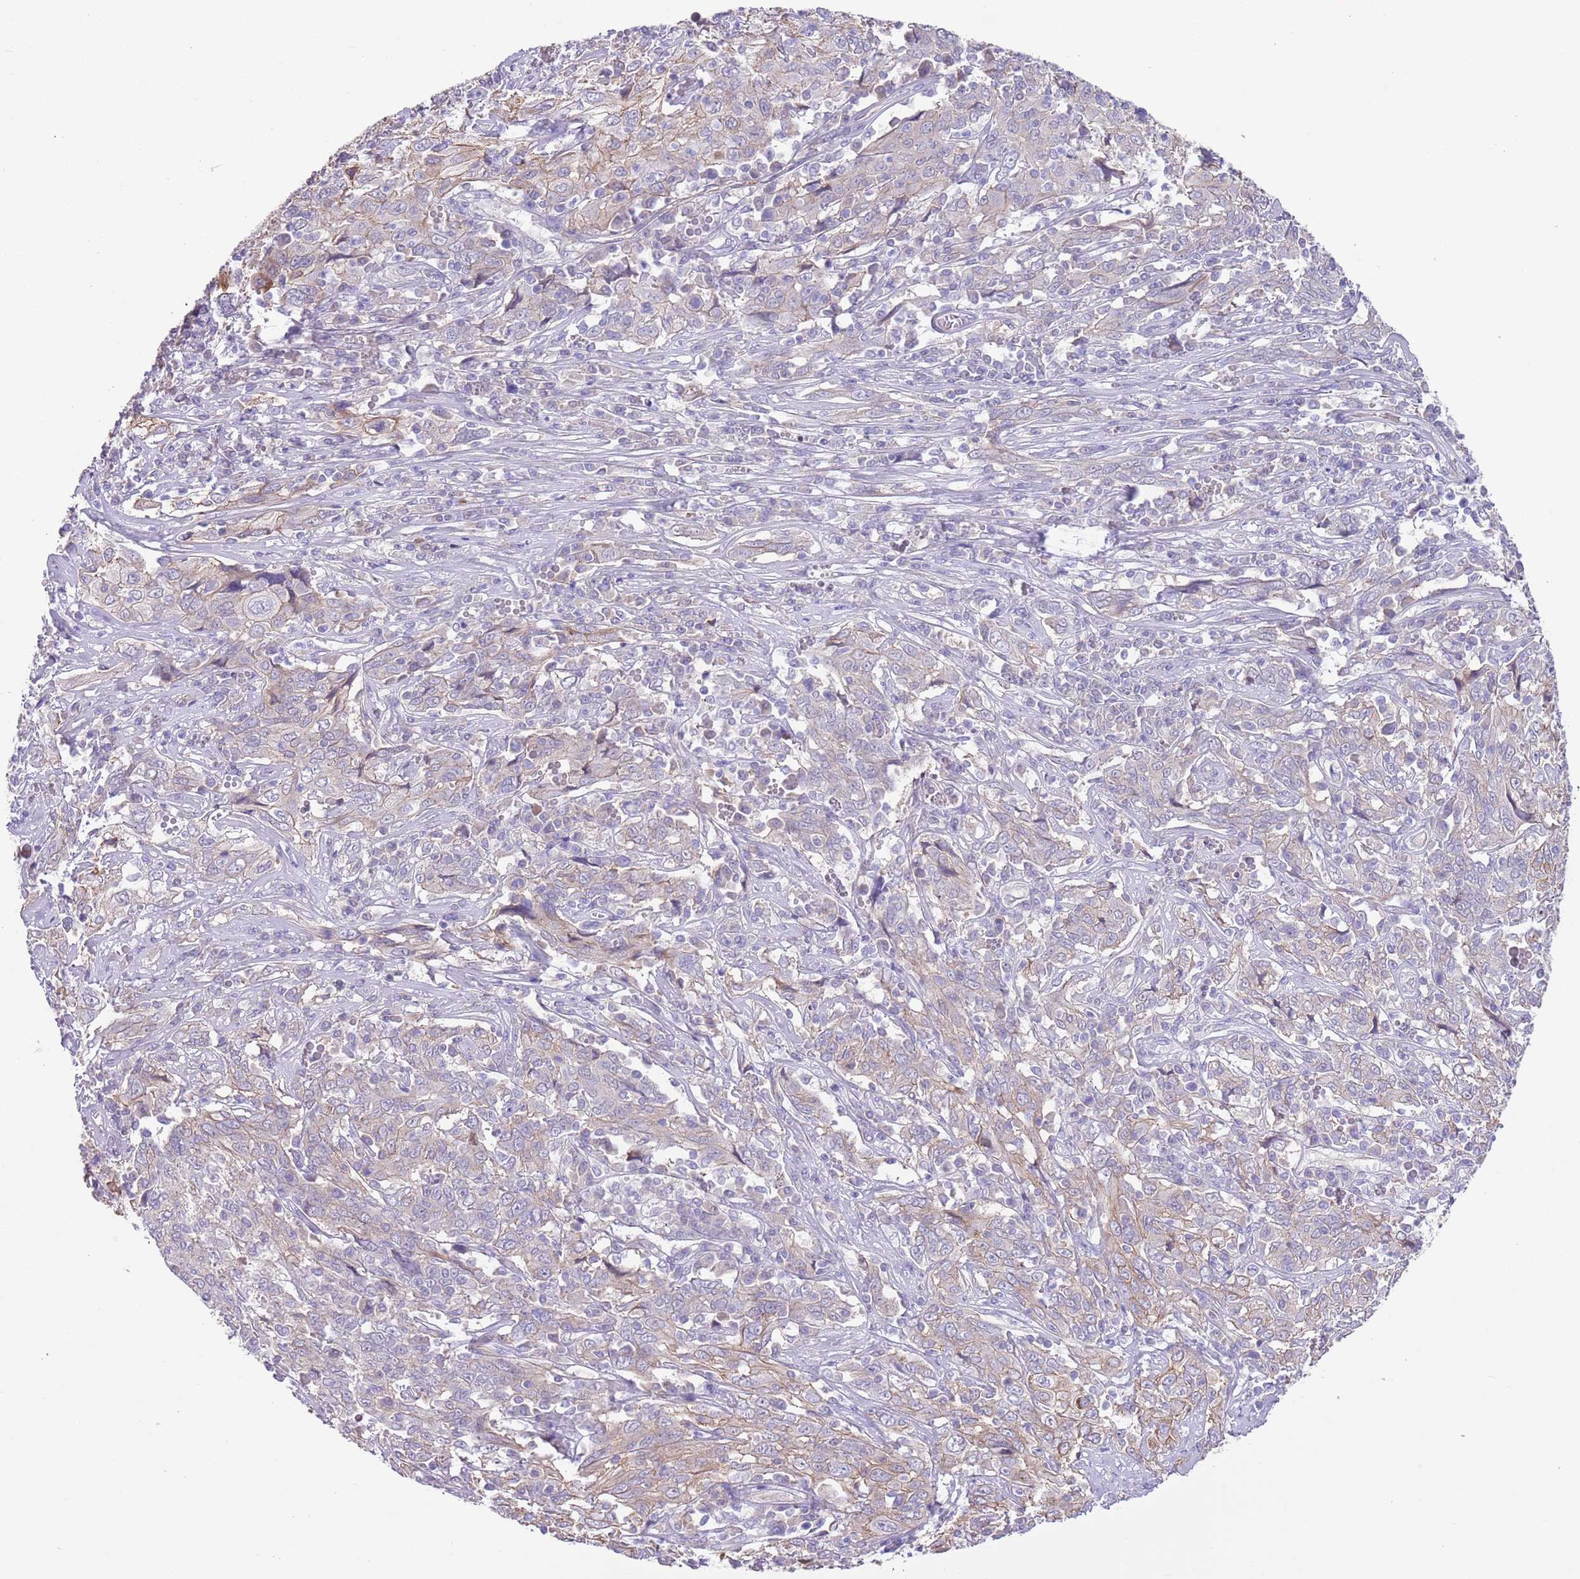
{"staining": {"intensity": "weak", "quantity": "25%-75%", "location": "cytoplasmic/membranous"}, "tissue": "cervical cancer", "cell_type": "Tumor cells", "image_type": "cancer", "snomed": [{"axis": "morphology", "description": "Squamous cell carcinoma, NOS"}, {"axis": "topography", "description": "Cervix"}], "caption": "Immunohistochemical staining of cervical cancer (squamous cell carcinoma) demonstrates low levels of weak cytoplasmic/membranous expression in approximately 25%-75% of tumor cells.", "gene": "IGF1", "patient": {"sex": "female", "age": 46}}